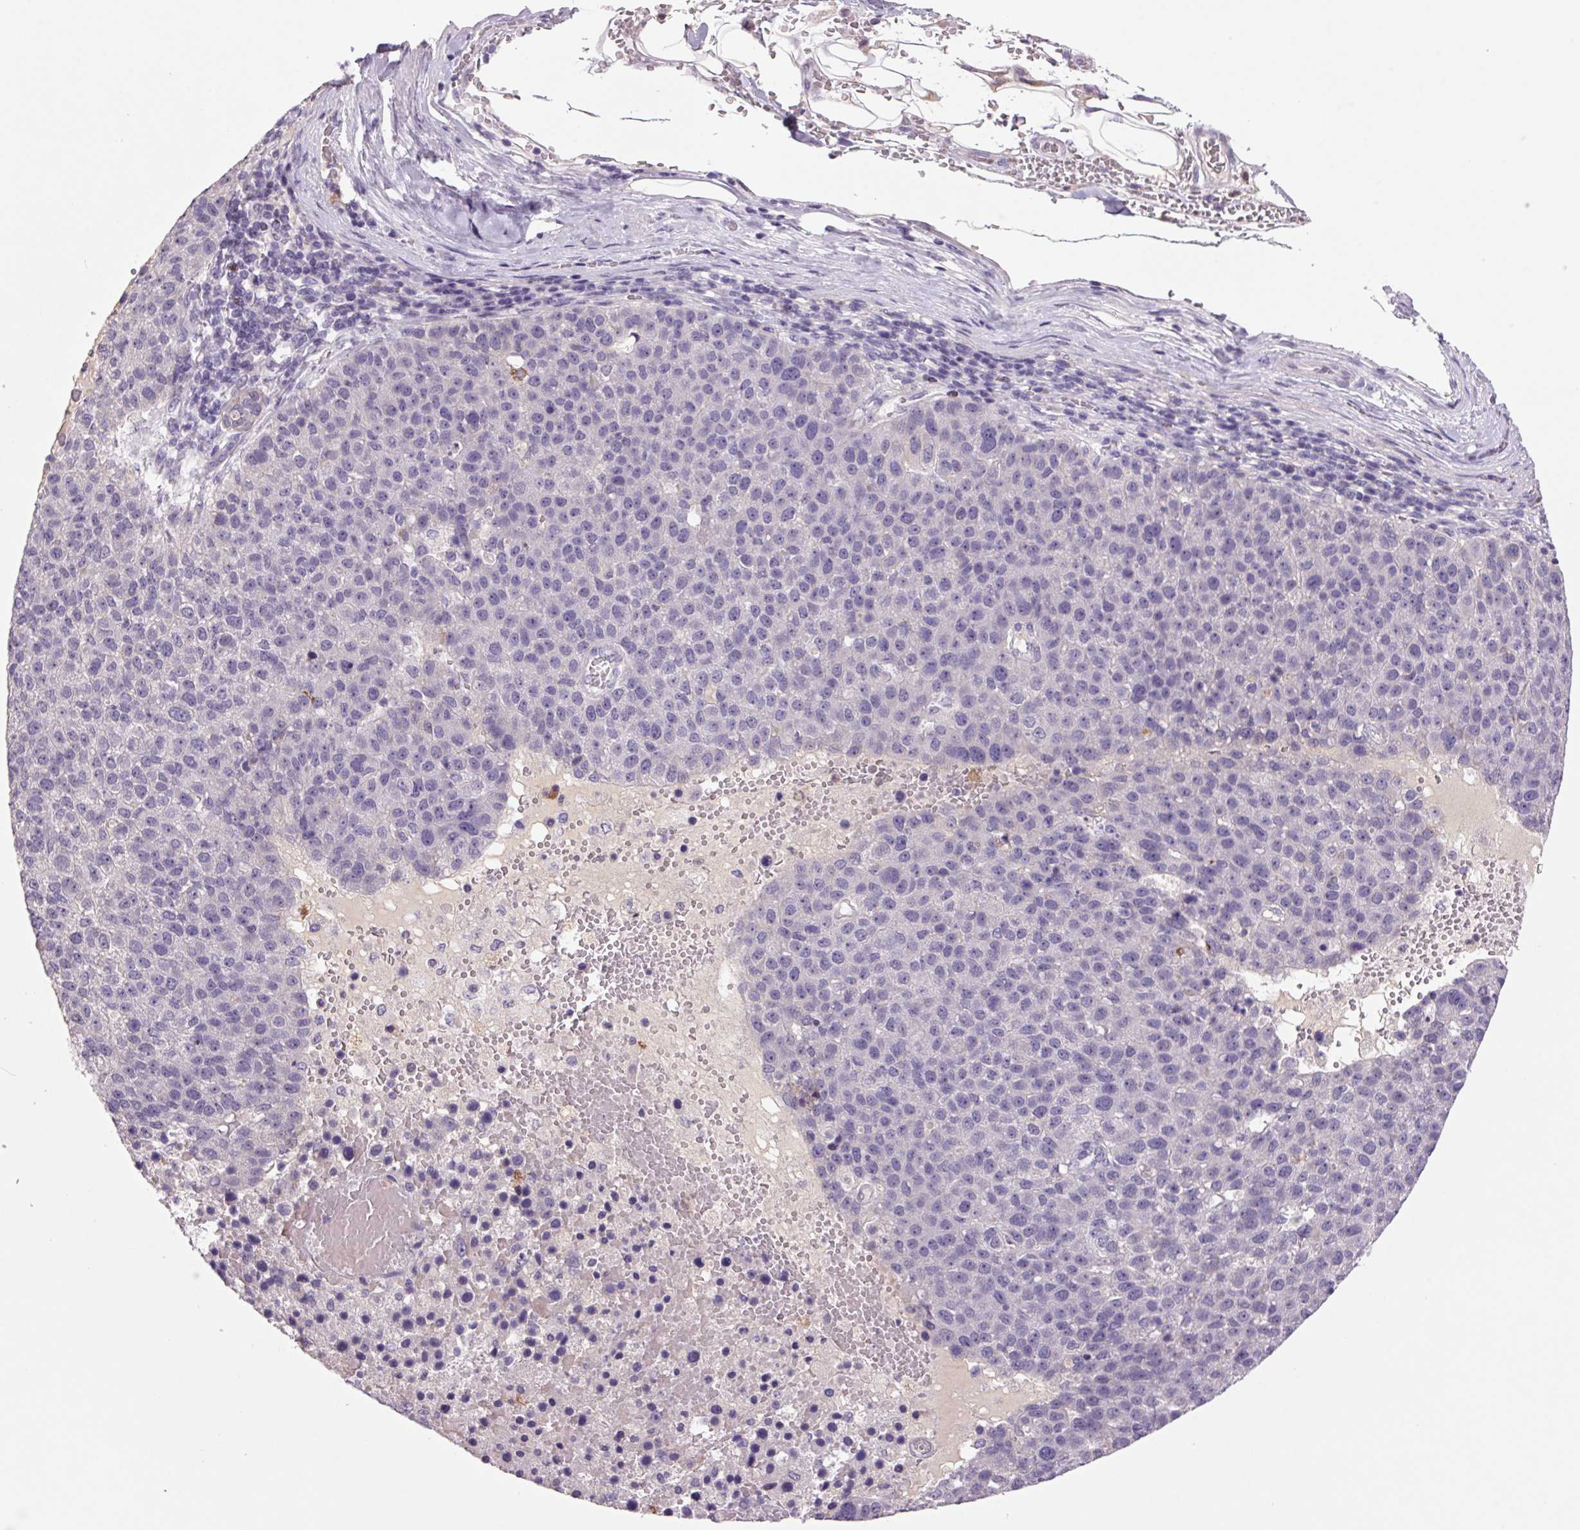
{"staining": {"intensity": "negative", "quantity": "none", "location": "none"}, "tissue": "pancreatic cancer", "cell_type": "Tumor cells", "image_type": "cancer", "snomed": [{"axis": "morphology", "description": "Adenocarcinoma, NOS"}, {"axis": "topography", "description": "Pancreas"}], "caption": "High power microscopy micrograph of an immunohistochemistry (IHC) micrograph of pancreatic cancer (adenocarcinoma), revealing no significant staining in tumor cells. Nuclei are stained in blue.", "gene": "TRDN", "patient": {"sex": "female", "age": 61}}